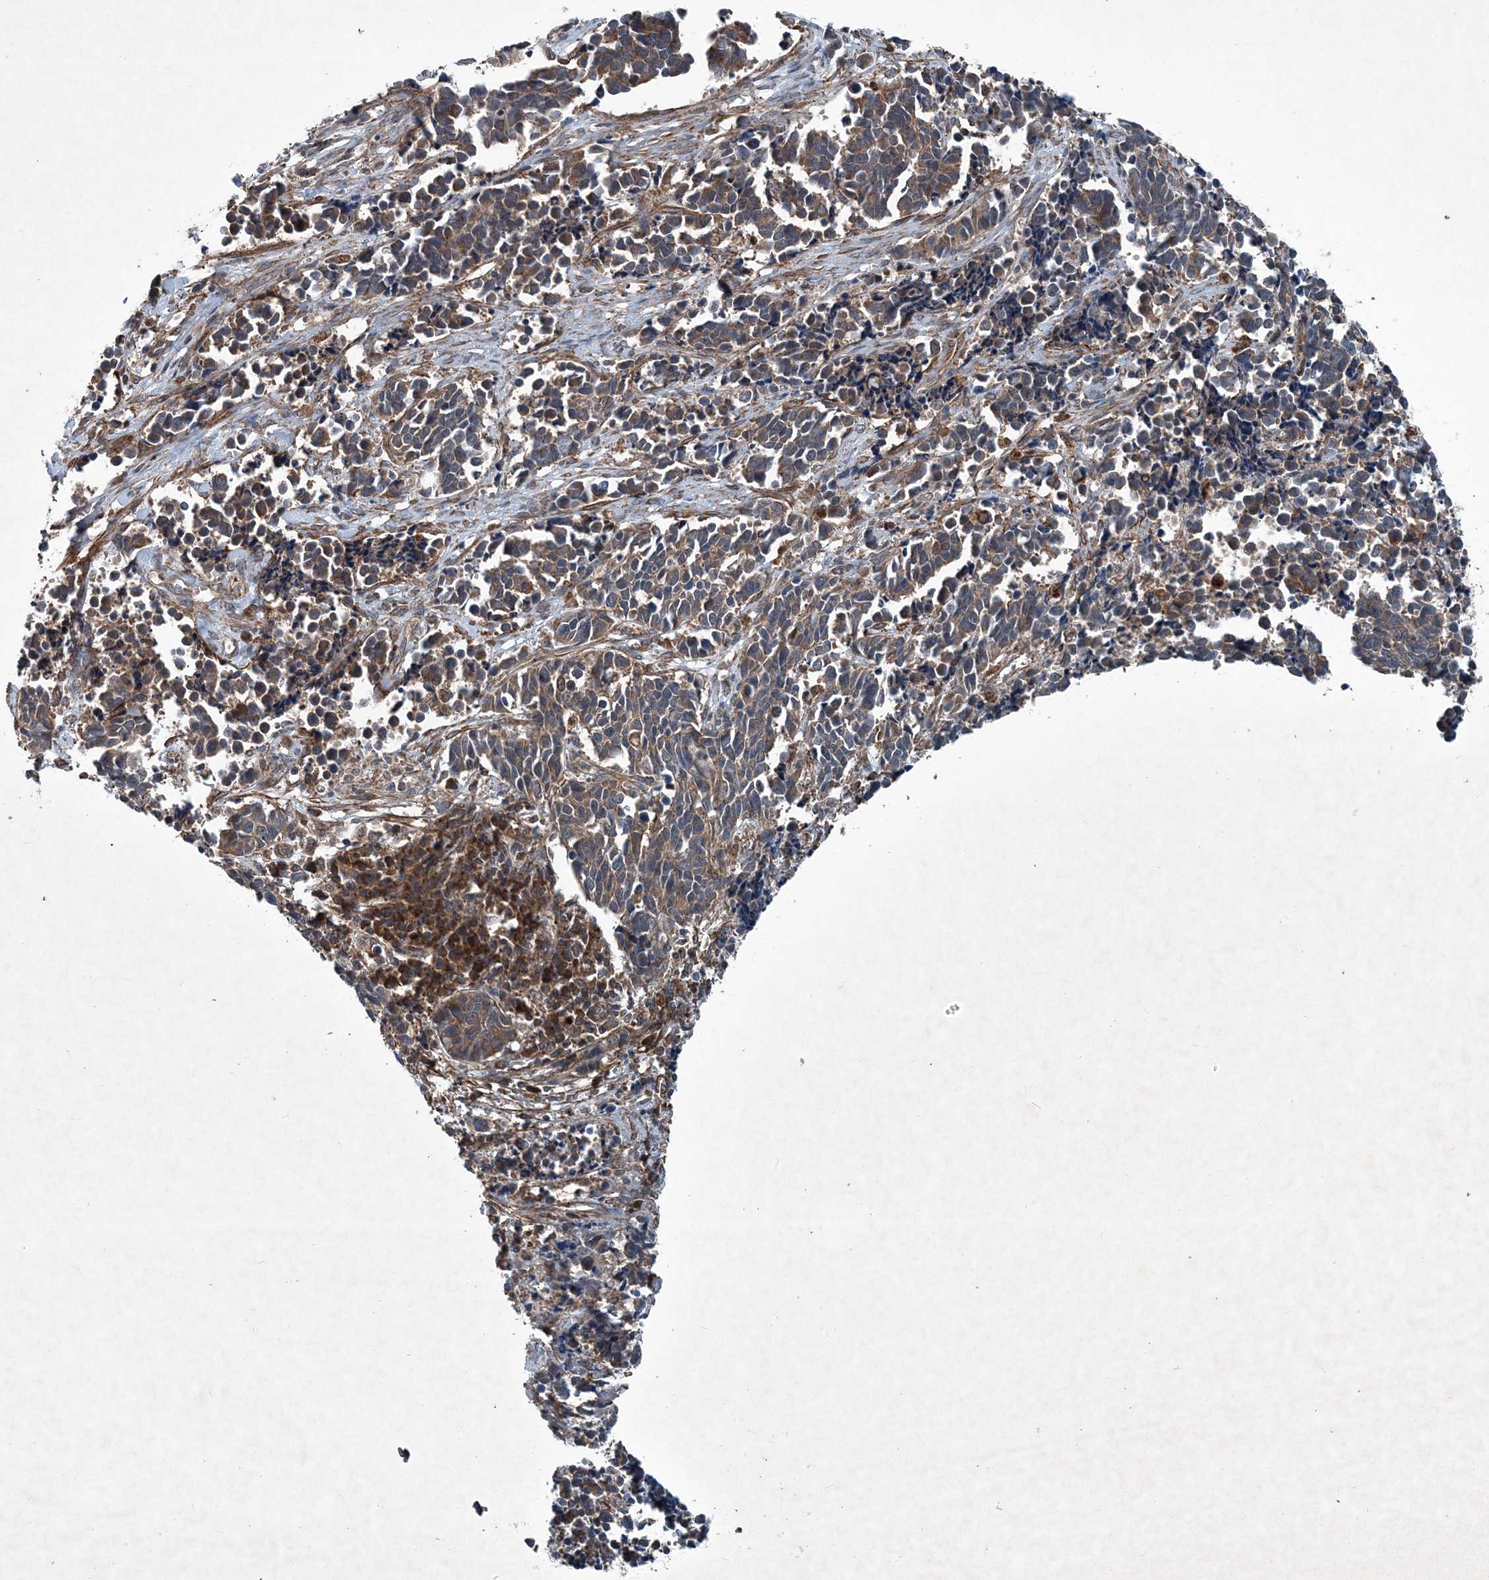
{"staining": {"intensity": "moderate", "quantity": "25%-75%", "location": "cytoplasmic/membranous"}, "tissue": "cervical cancer", "cell_type": "Tumor cells", "image_type": "cancer", "snomed": [{"axis": "morphology", "description": "Normal tissue, NOS"}, {"axis": "morphology", "description": "Squamous cell carcinoma, NOS"}, {"axis": "topography", "description": "Cervix"}], "caption": "A histopathology image of squamous cell carcinoma (cervical) stained for a protein demonstrates moderate cytoplasmic/membranous brown staining in tumor cells.", "gene": "NDUFA2", "patient": {"sex": "female", "age": 35}}